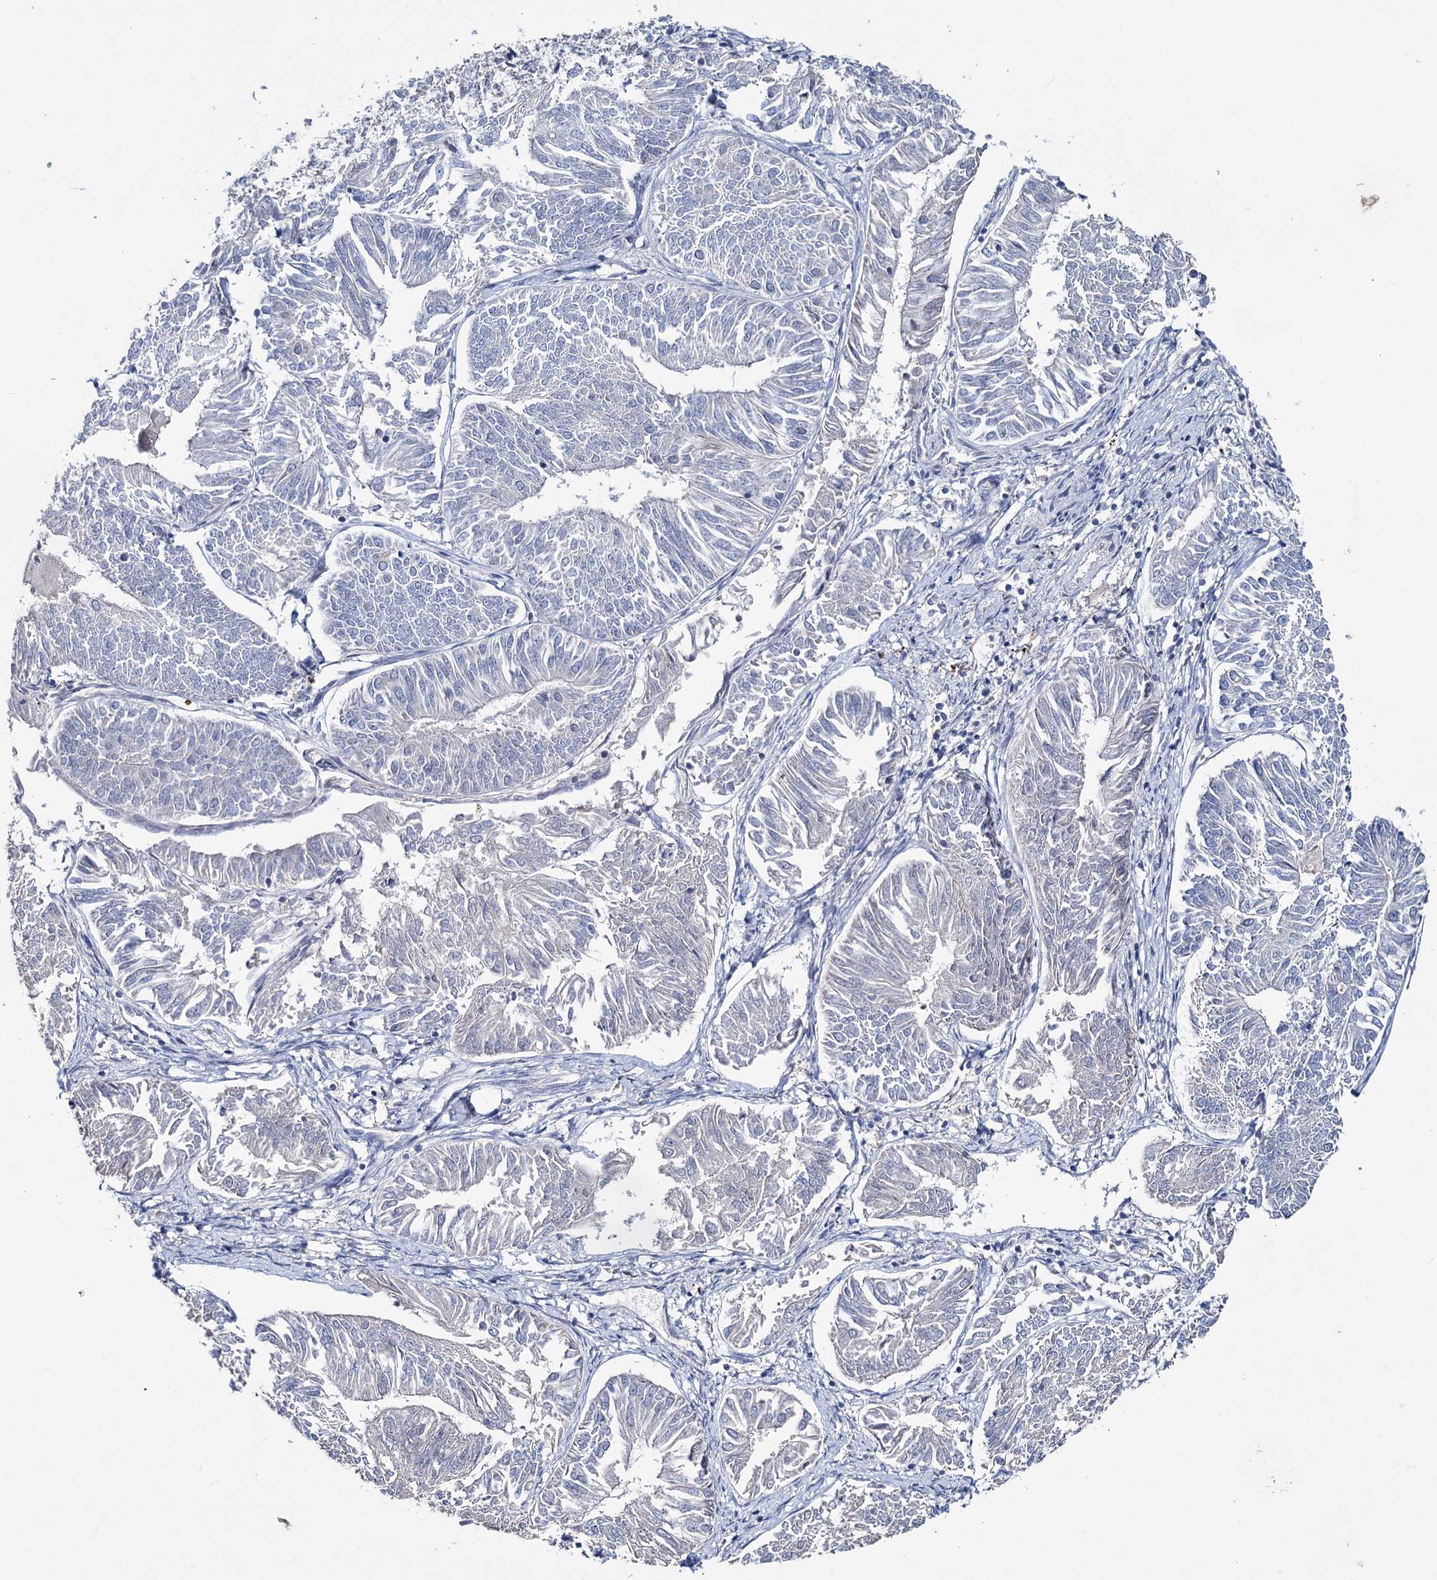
{"staining": {"intensity": "negative", "quantity": "none", "location": "none"}, "tissue": "endometrial cancer", "cell_type": "Tumor cells", "image_type": "cancer", "snomed": [{"axis": "morphology", "description": "Adenocarcinoma, NOS"}, {"axis": "topography", "description": "Endometrium"}], "caption": "Immunohistochemistry (IHC) of human endometrial cancer displays no expression in tumor cells. (DAB immunohistochemistry visualized using brightfield microscopy, high magnification).", "gene": "EPB41L5", "patient": {"sex": "female", "age": 58}}